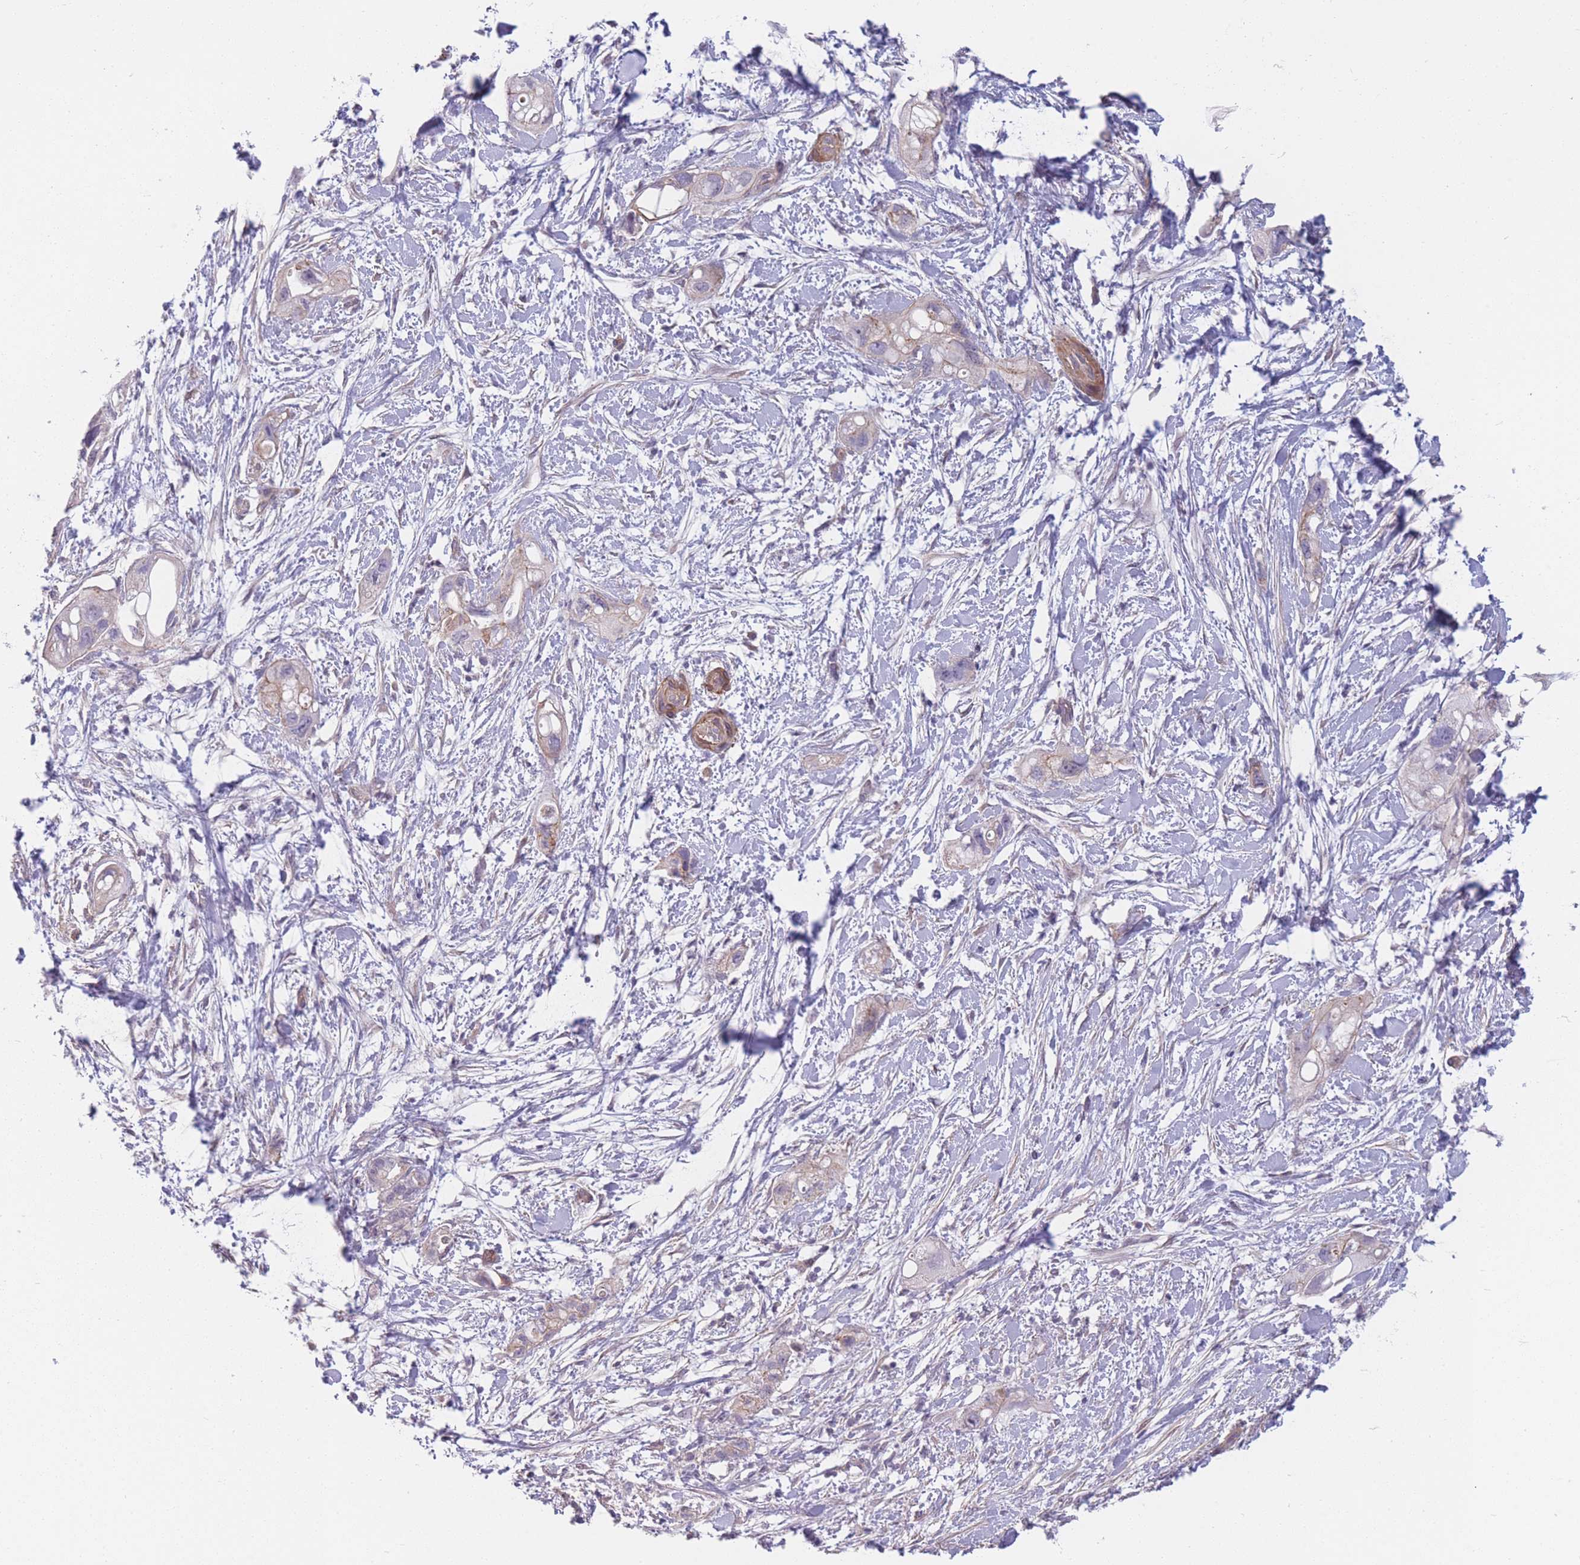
{"staining": {"intensity": "negative", "quantity": "none", "location": "none"}, "tissue": "pancreatic cancer", "cell_type": "Tumor cells", "image_type": "cancer", "snomed": [{"axis": "morphology", "description": "Adenocarcinoma, NOS"}, {"axis": "topography", "description": "Pancreas"}], "caption": "Immunohistochemistry histopathology image of human pancreatic adenocarcinoma stained for a protein (brown), which demonstrates no staining in tumor cells.", "gene": "SLC7A6", "patient": {"sex": "female", "age": 72}}